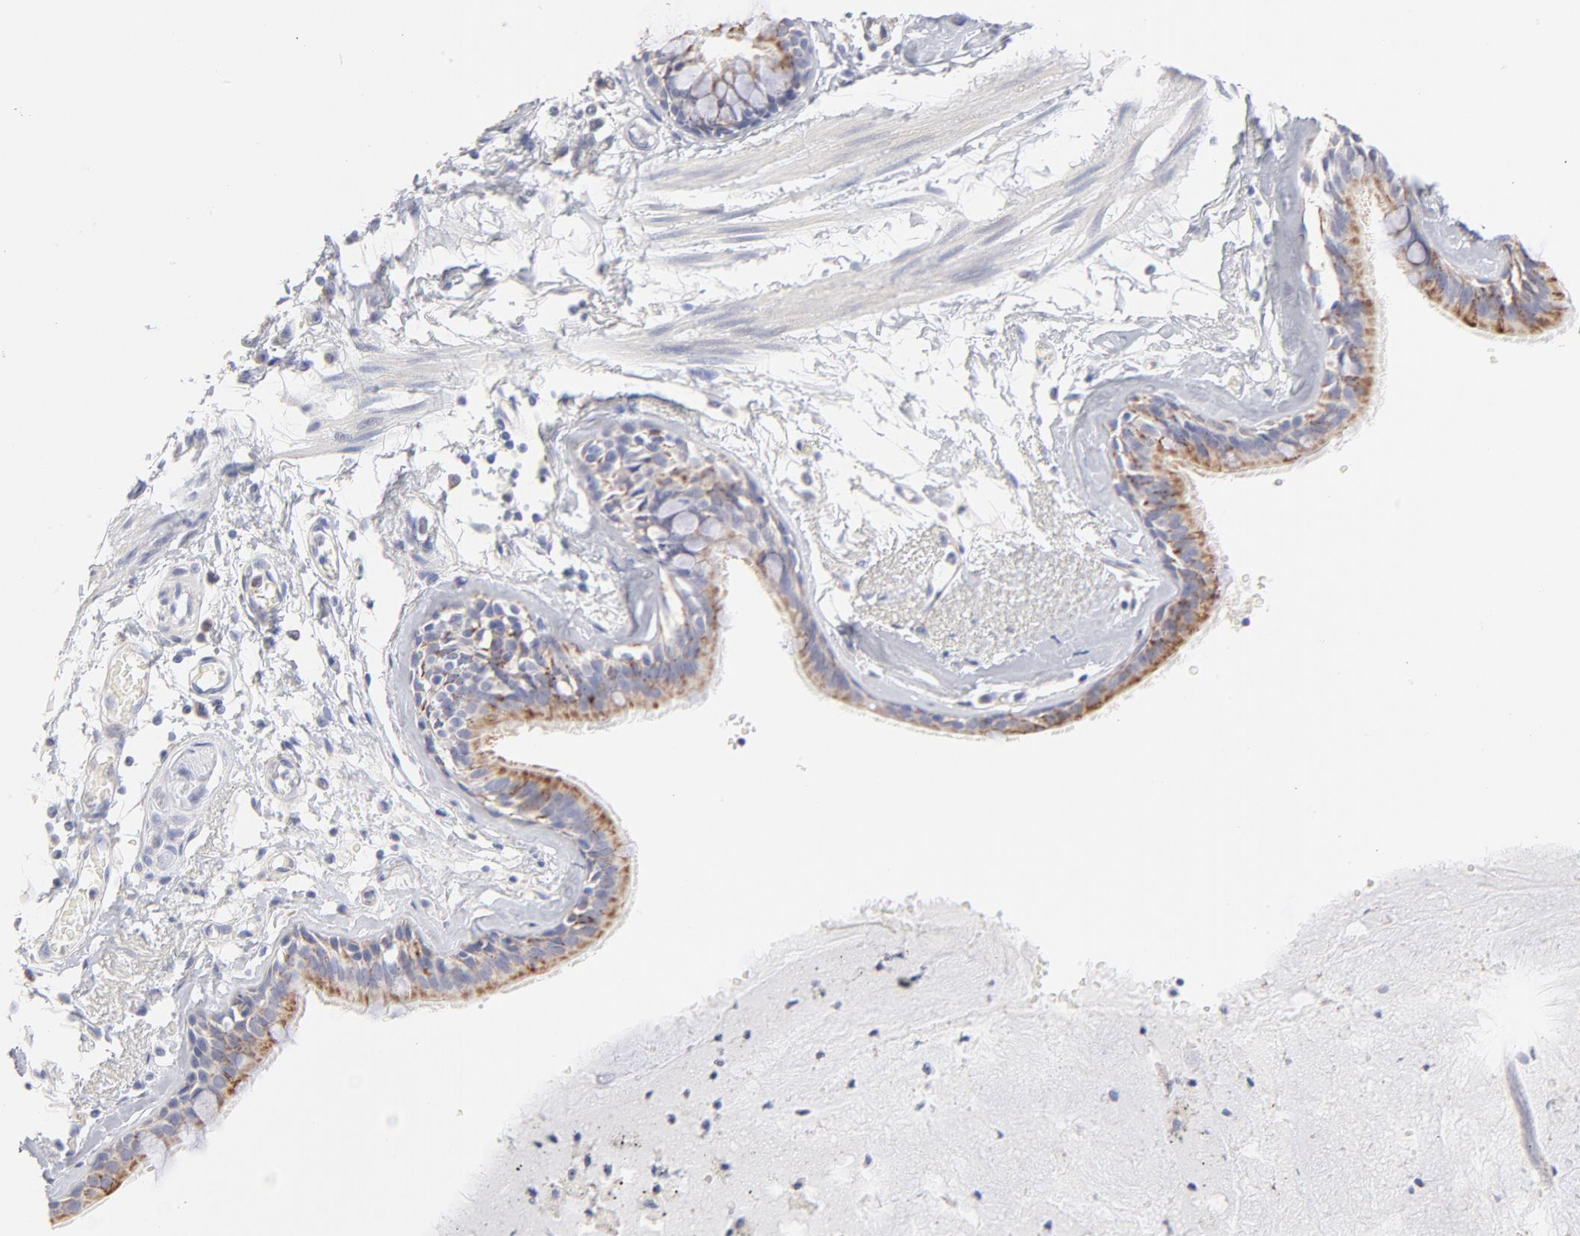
{"staining": {"intensity": "moderate", "quantity": ">75%", "location": "cytoplasmic/membranous"}, "tissue": "bronchus", "cell_type": "Respiratory epithelial cells", "image_type": "normal", "snomed": [{"axis": "morphology", "description": "Normal tissue, NOS"}, {"axis": "topography", "description": "Bronchus"}, {"axis": "topography", "description": "Lung"}], "caption": "DAB immunohistochemical staining of unremarkable bronchus exhibits moderate cytoplasmic/membranous protein positivity in approximately >75% of respiratory epithelial cells.", "gene": "TST", "patient": {"sex": "female", "age": 56}}